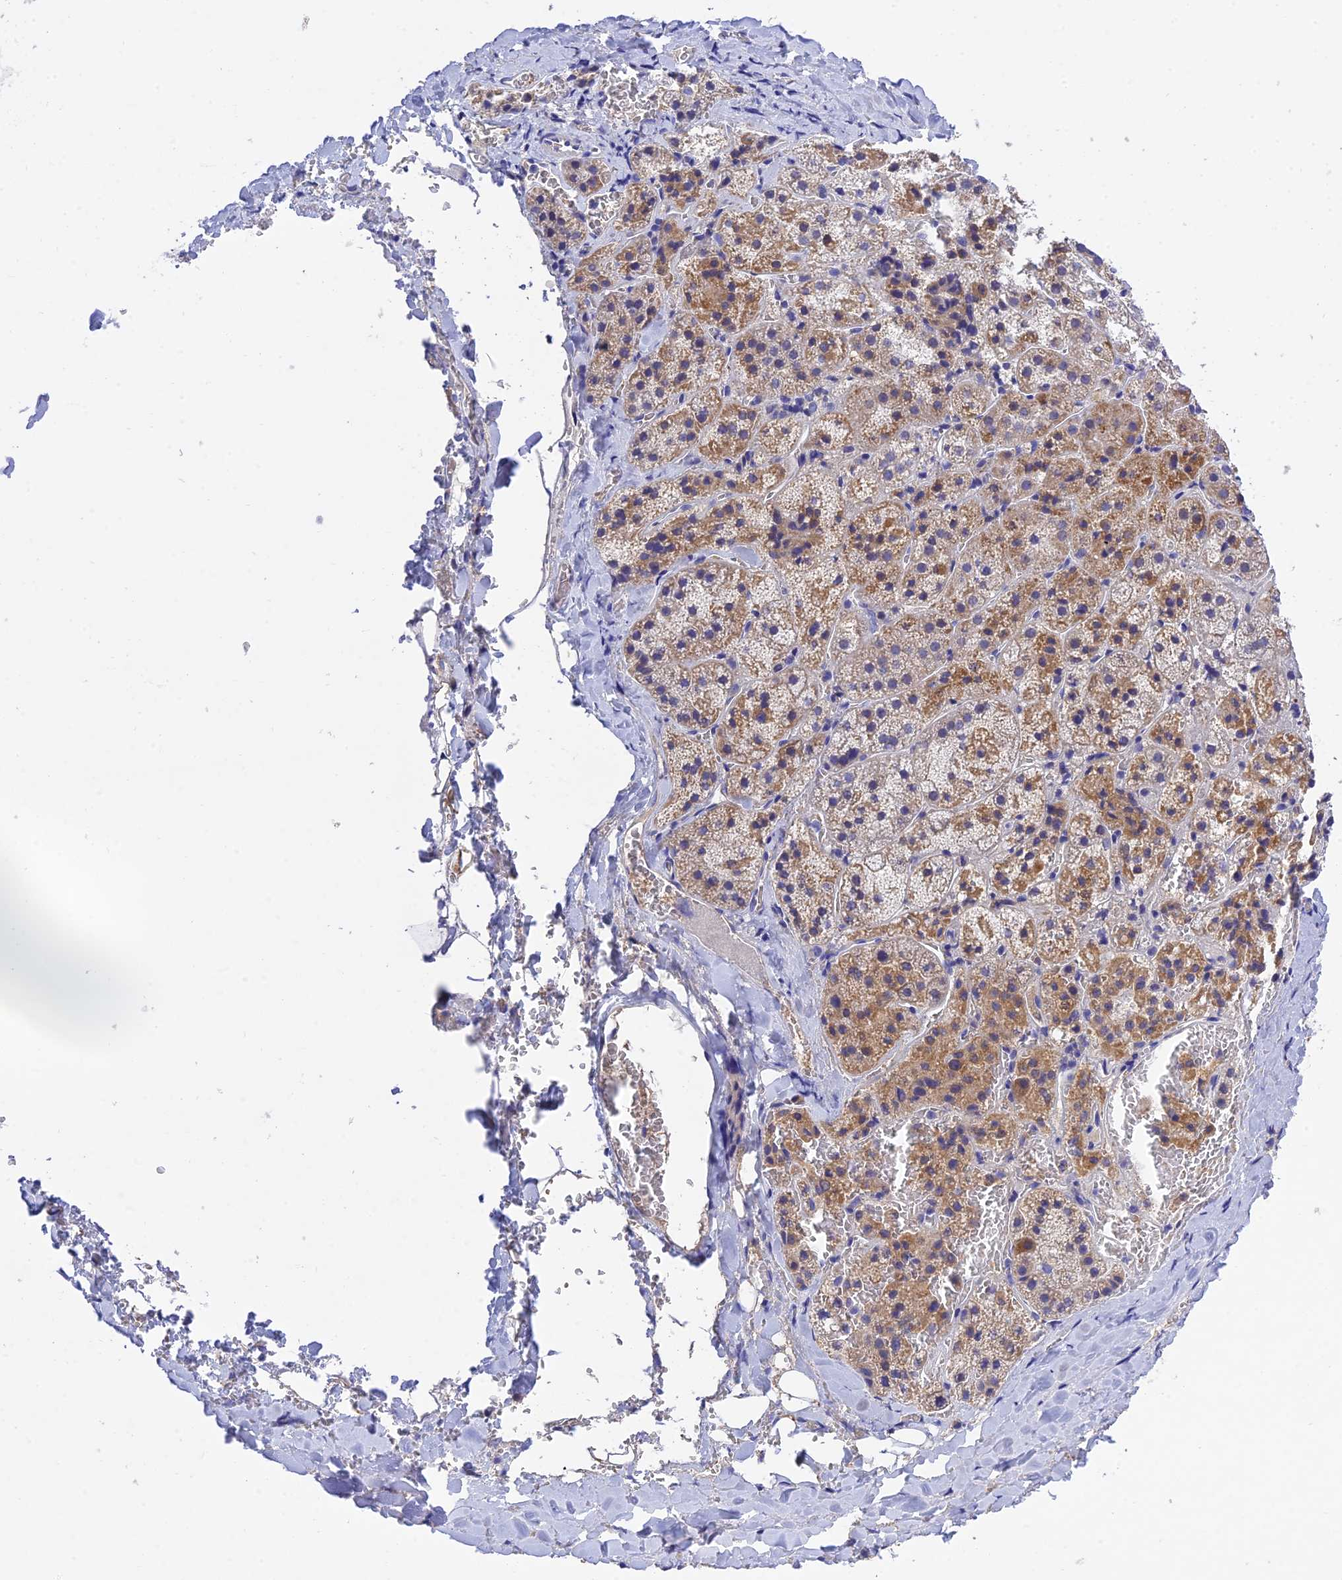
{"staining": {"intensity": "moderate", "quantity": "<25%", "location": "cytoplasmic/membranous"}, "tissue": "adrenal gland", "cell_type": "Glandular cells", "image_type": "normal", "snomed": [{"axis": "morphology", "description": "Normal tissue, NOS"}, {"axis": "topography", "description": "Adrenal gland"}], "caption": "Approximately <25% of glandular cells in benign adrenal gland show moderate cytoplasmic/membranous protein expression as visualized by brown immunohistochemical staining.", "gene": "MS4A5", "patient": {"sex": "female", "age": 44}}